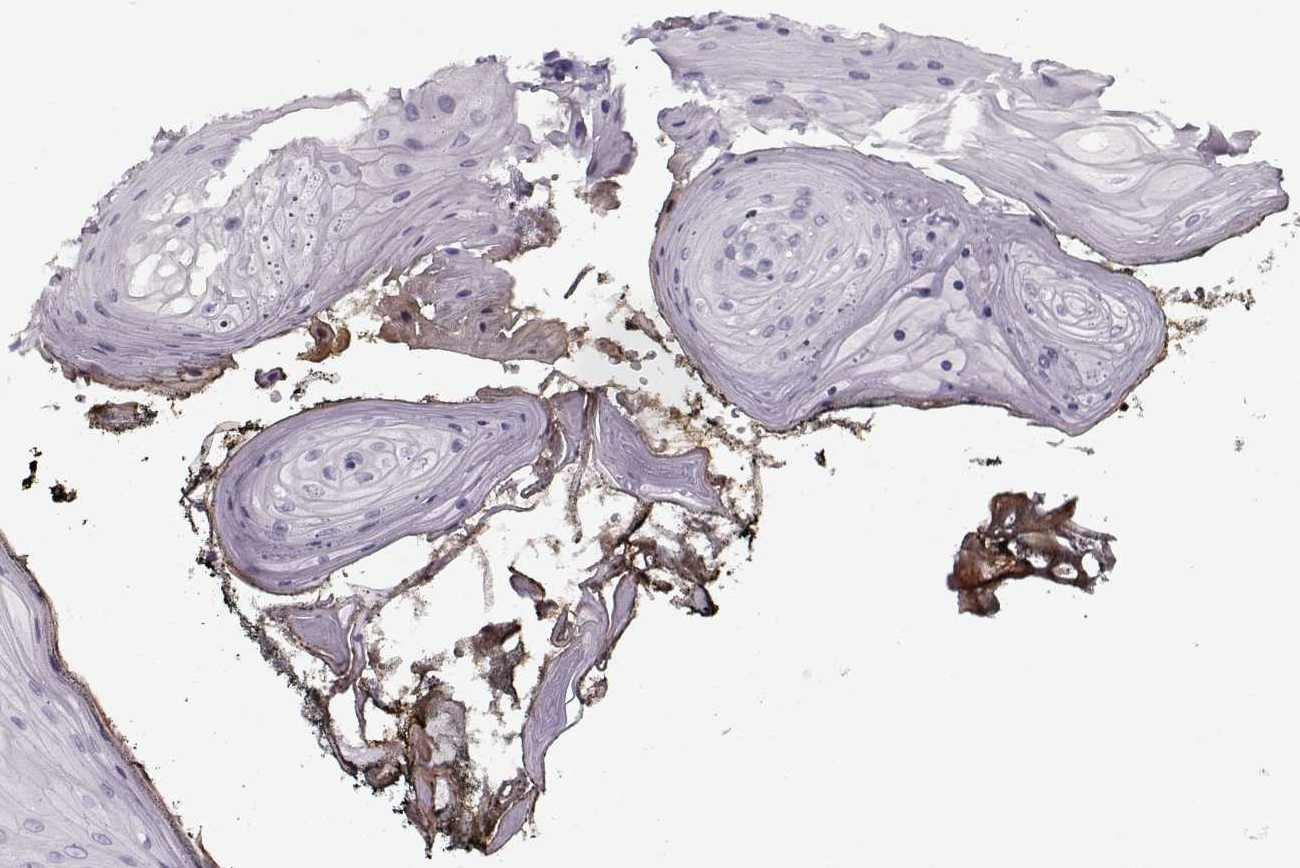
{"staining": {"intensity": "negative", "quantity": "none", "location": "none"}, "tissue": "oral mucosa", "cell_type": "Squamous epithelial cells", "image_type": "normal", "snomed": [{"axis": "morphology", "description": "Normal tissue, NOS"}, {"axis": "topography", "description": "Oral tissue"}], "caption": "Immunohistochemical staining of normal oral mucosa shows no significant positivity in squamous epithelial cells.", "gene": "PNMT", "patient": {"sex": "male", "age": 9}}